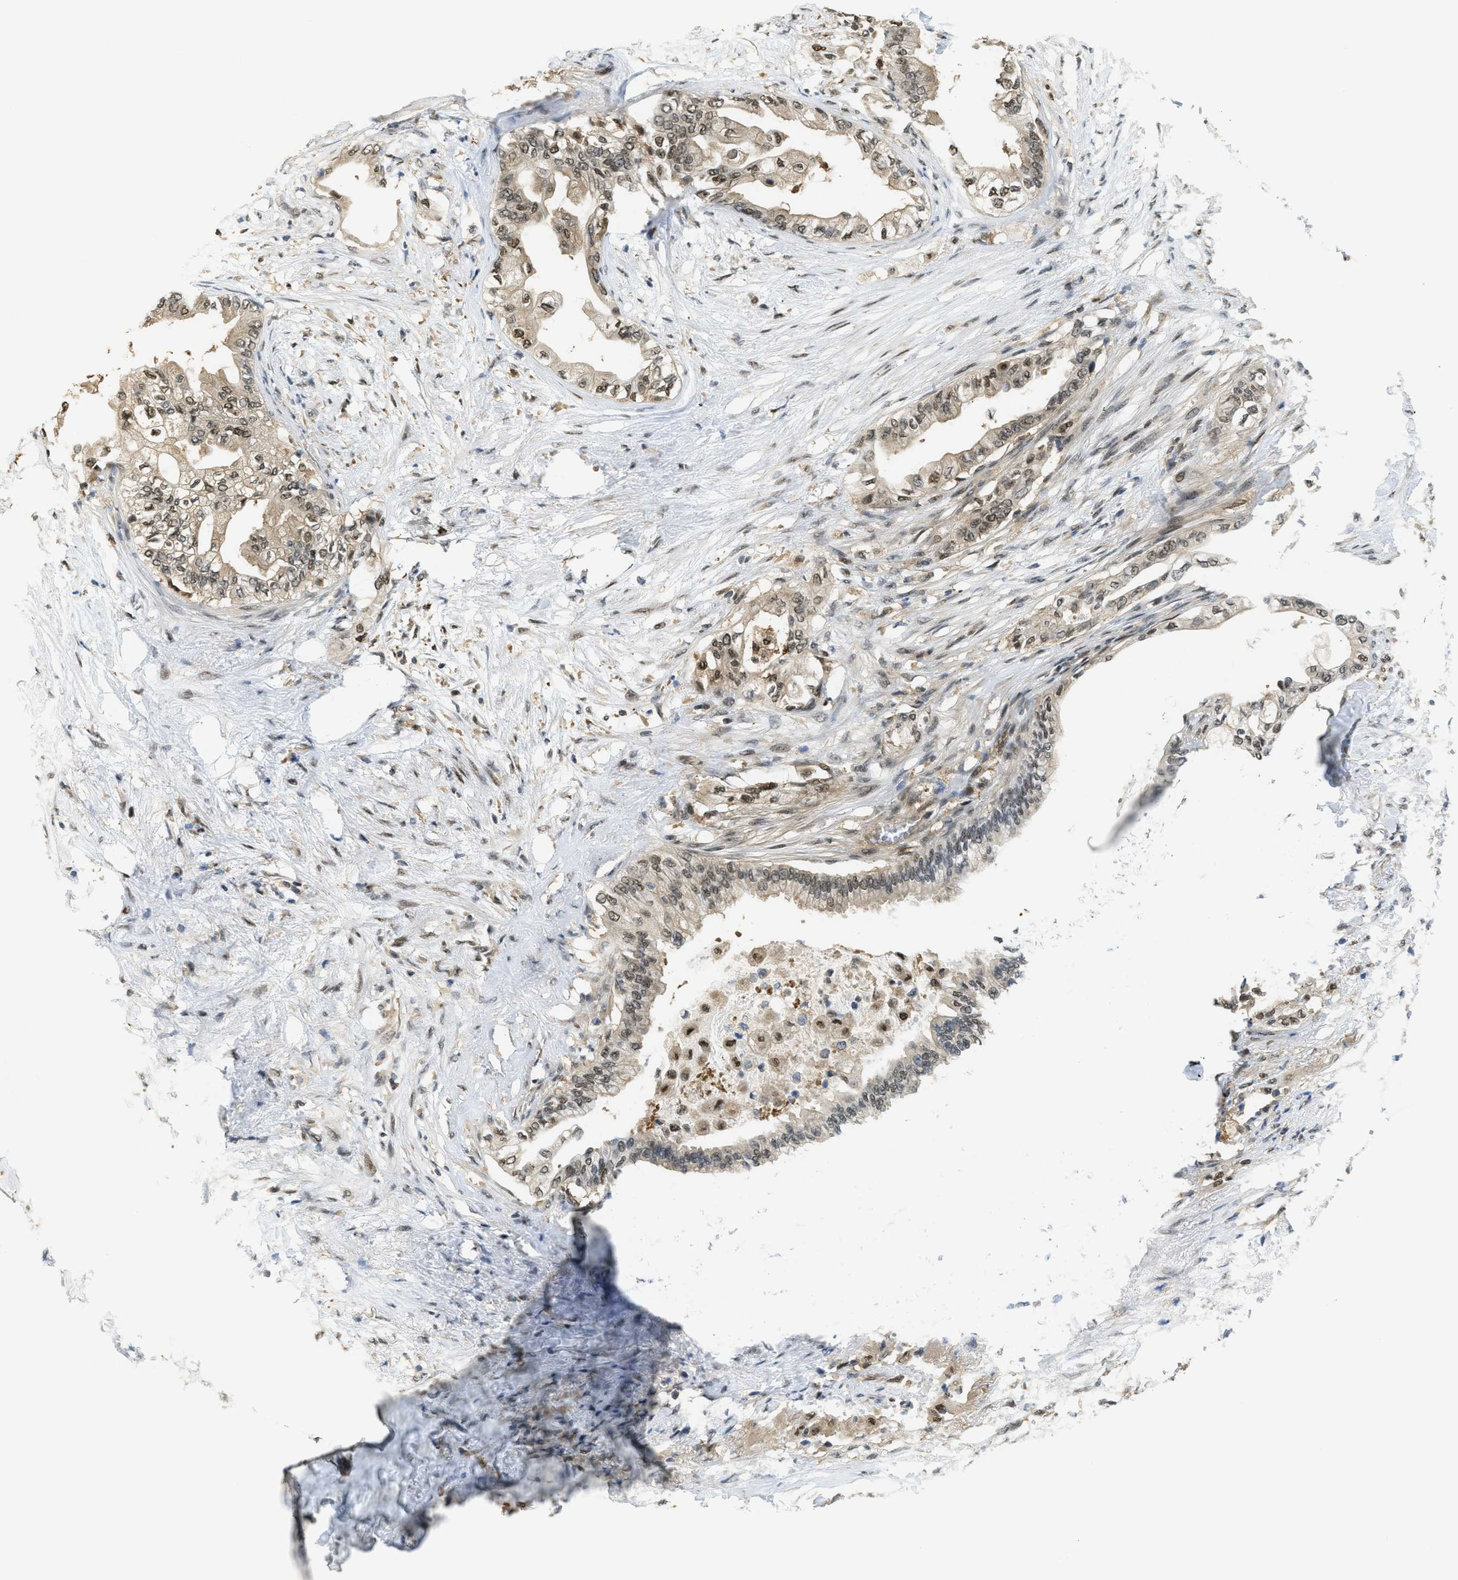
{"staining": {"intensity": "weak", "quantity": ">75%", "location": "cytoplasmic/membranous,nuclear"}, "tissue": "pancreatic cancer", "cell_type": "Tumor cells", "image_type": "cancer", "snomed": [{"axis": "morphology", "description": "Normal tissue, NOS"}, {"axis": "morphology", "description": "Adenocarcinoma, NOS"}, {"axis": "topography", "description": "Pancreas"}, {"axis": "topography", "description": "Duodenum"}], "caption": "Immunohistochemistry (IHC) of pancreatic cancer demonstrates low levels of weak cytoplasmic/membranous and nuclear staining in approximately >75% of tumor cells. Using DAB (brown) and hematoxylin (blue) stains, captured at high magnification using brightfield microscopy.", "gene": "PSMC5", "patient": {"sex": "female", "age": 60}}